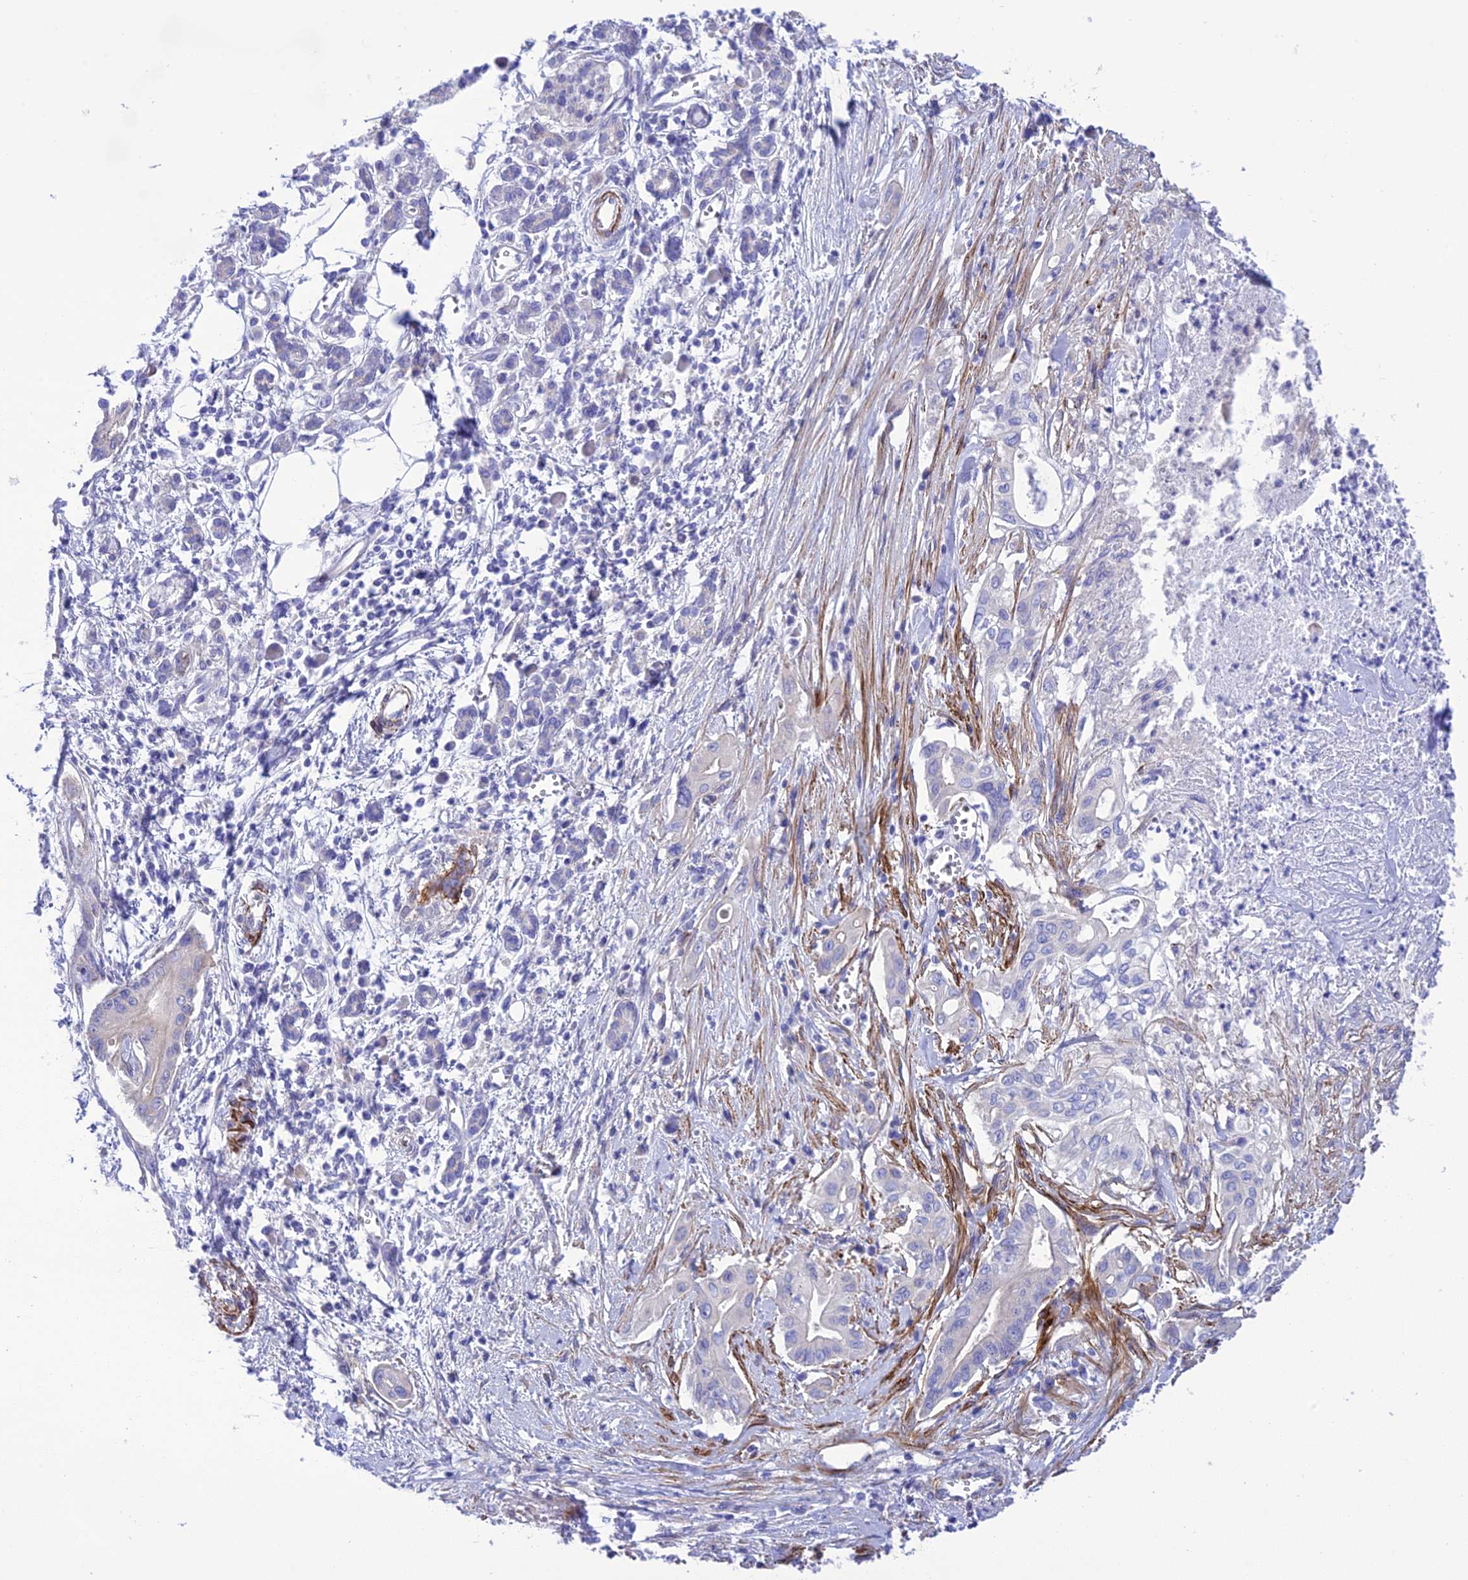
{"staining": {"intensity": "negative", "quantity": "none", "location": "none"}, "tissue": "pancreatic cancer", "cell_type": "Tumor cells", "image_type": "cancer", "snomed": [{"axis": "morphology", "description": "Adenocarcinoma, NOS"}, {"axis": "topography", "description": "Pancreas"}], "caption": "Immunohistochemistry (IHC) image of neoplastic tissue: pancreatic adenocarcinoma stained with DAB displays no significant protein positivity in tumor cells.", "gene": "FRA10AC1", "patient": {"sex": "male", "age": 58}}